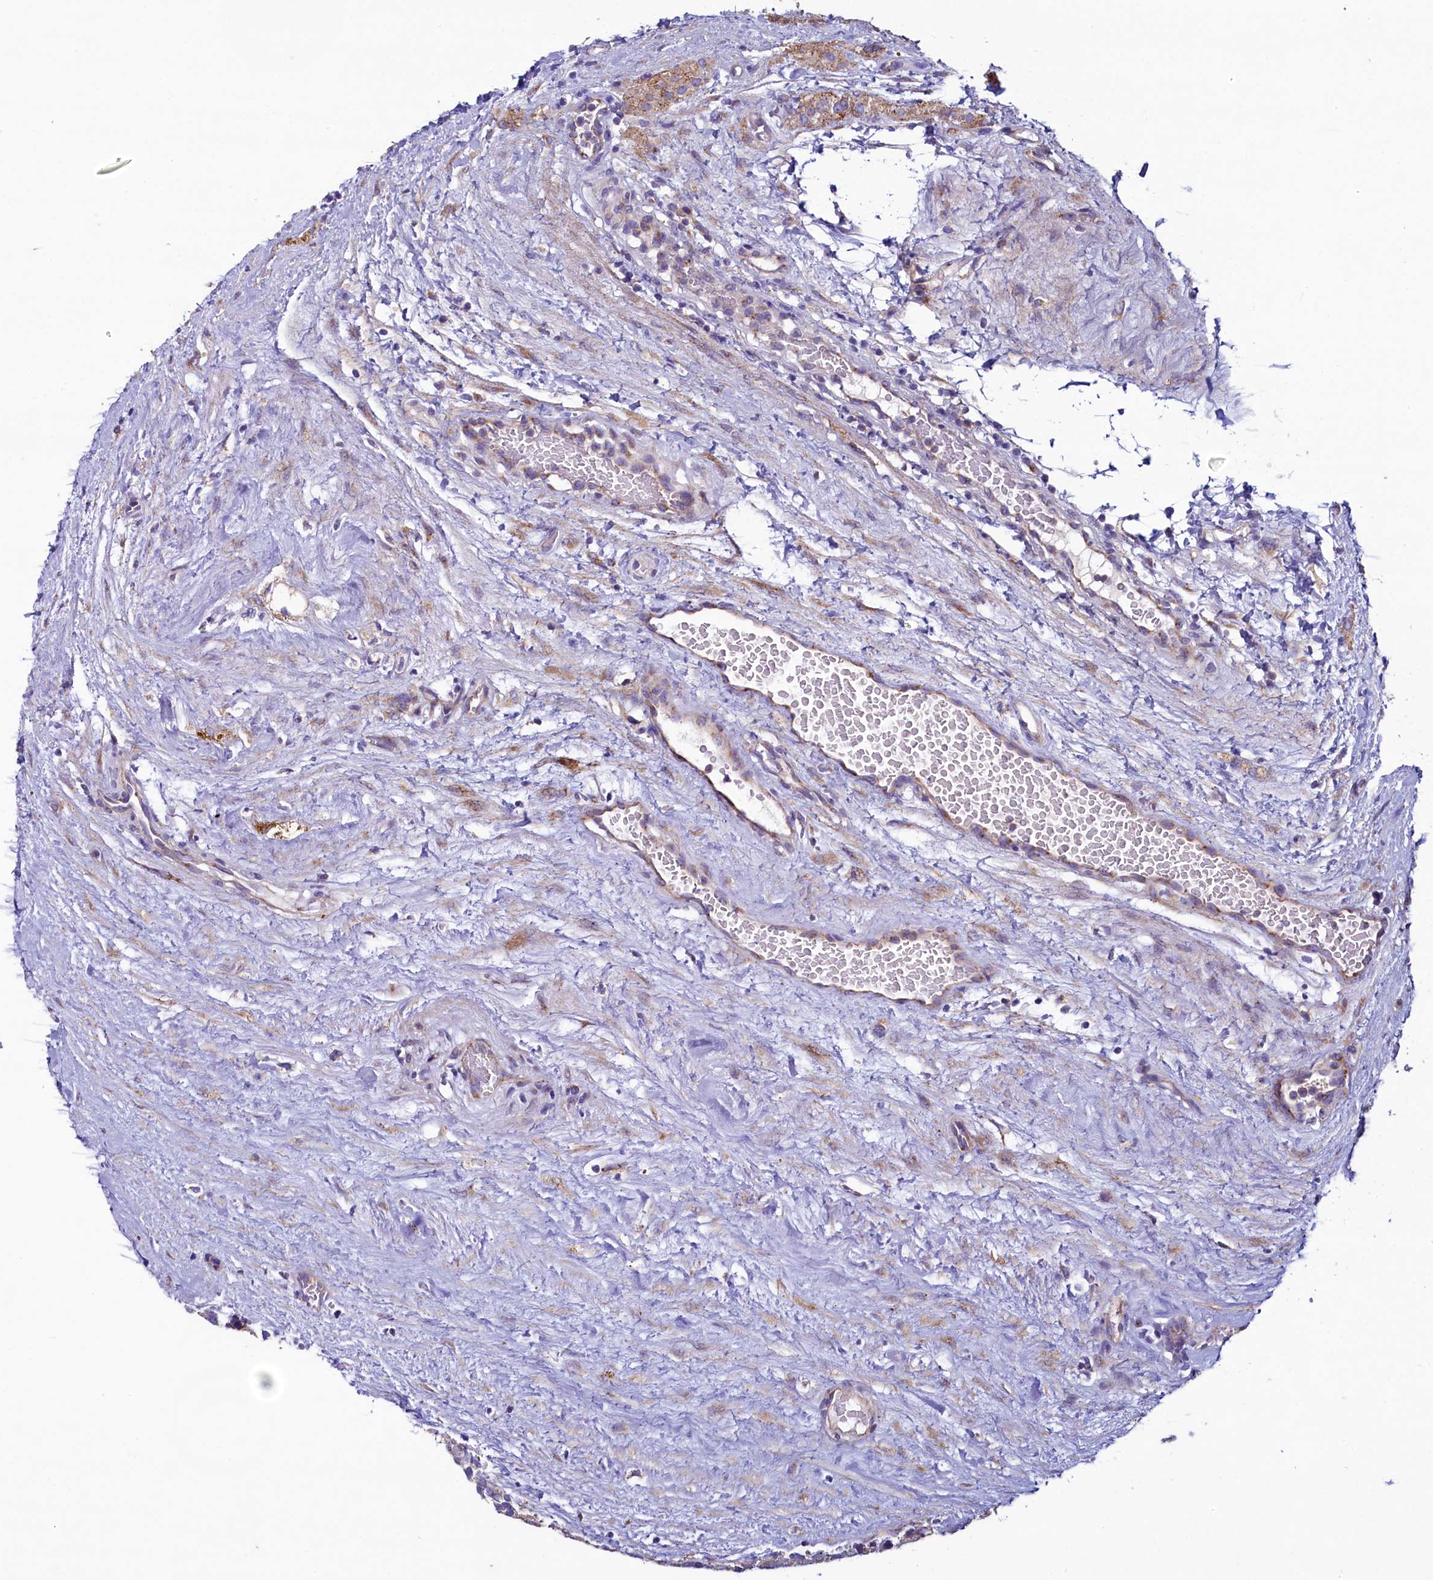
{"staining": {"intensity": "moderate", "quantity": ">75%", "location": "cytoplasmic/membranous"}, "tissue": "testis cancer", "cell_type": "Tumor cells", "image_type": "cancer", "snomed": [{"axis": "morphology", "description": "Seminoma, NOS"}, {"axis": "topography", "description": "Testis"}], "caption": "Immunohistochemistry histopathology image of neoplastic tissue: human testis cancer (seminoma) stained using immunohistochemistry demonstrates medium levels of moderate protein expression localized specifically in the cytoplasmic/membranous of tumor cells, appearing as a cytoplasmic/membranous brown color.", "gene": "GPR21", "patient": {"sex": "male", "age": 71}}